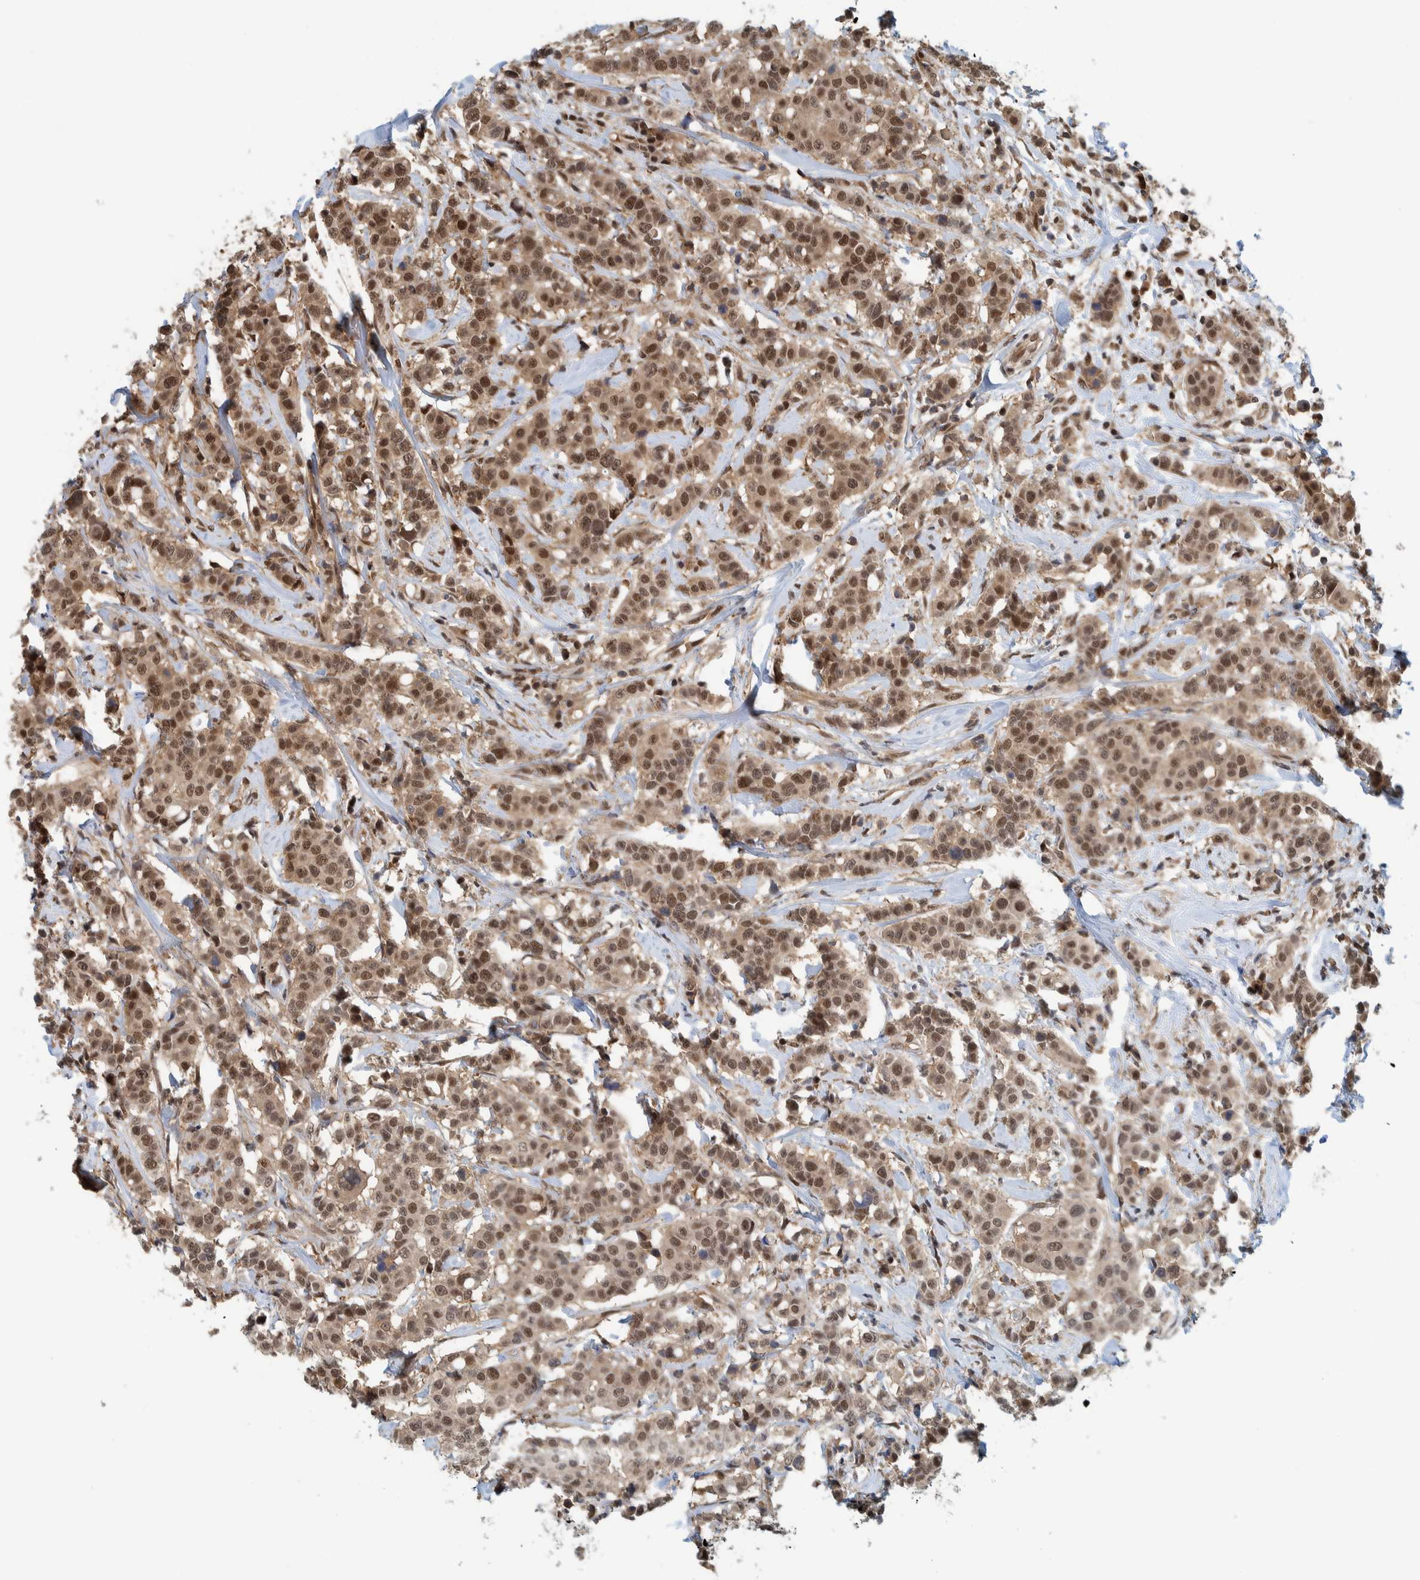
{"staining": {"intensity": "moderate", "quantity": ">75%", "location": "cytoplasmic/membranous,nuclear"}, "tissue": "breast cancer", "cell_type": "Tumor cells", "image_type": "cancer", "snomed": [{"axis": "morphology", "description": "Duct carcinoma"}, {"axis": "topography", "description": "Breast"}], "caption": "Tumor cells display medium levels of moderate cytoplasmic/membranous and nuclear expression in approximately >75% of cells in human invasive ductal carcinoma (breast).", "gene": "COPS3", "patient": {"sex": "female", "age": 27}}